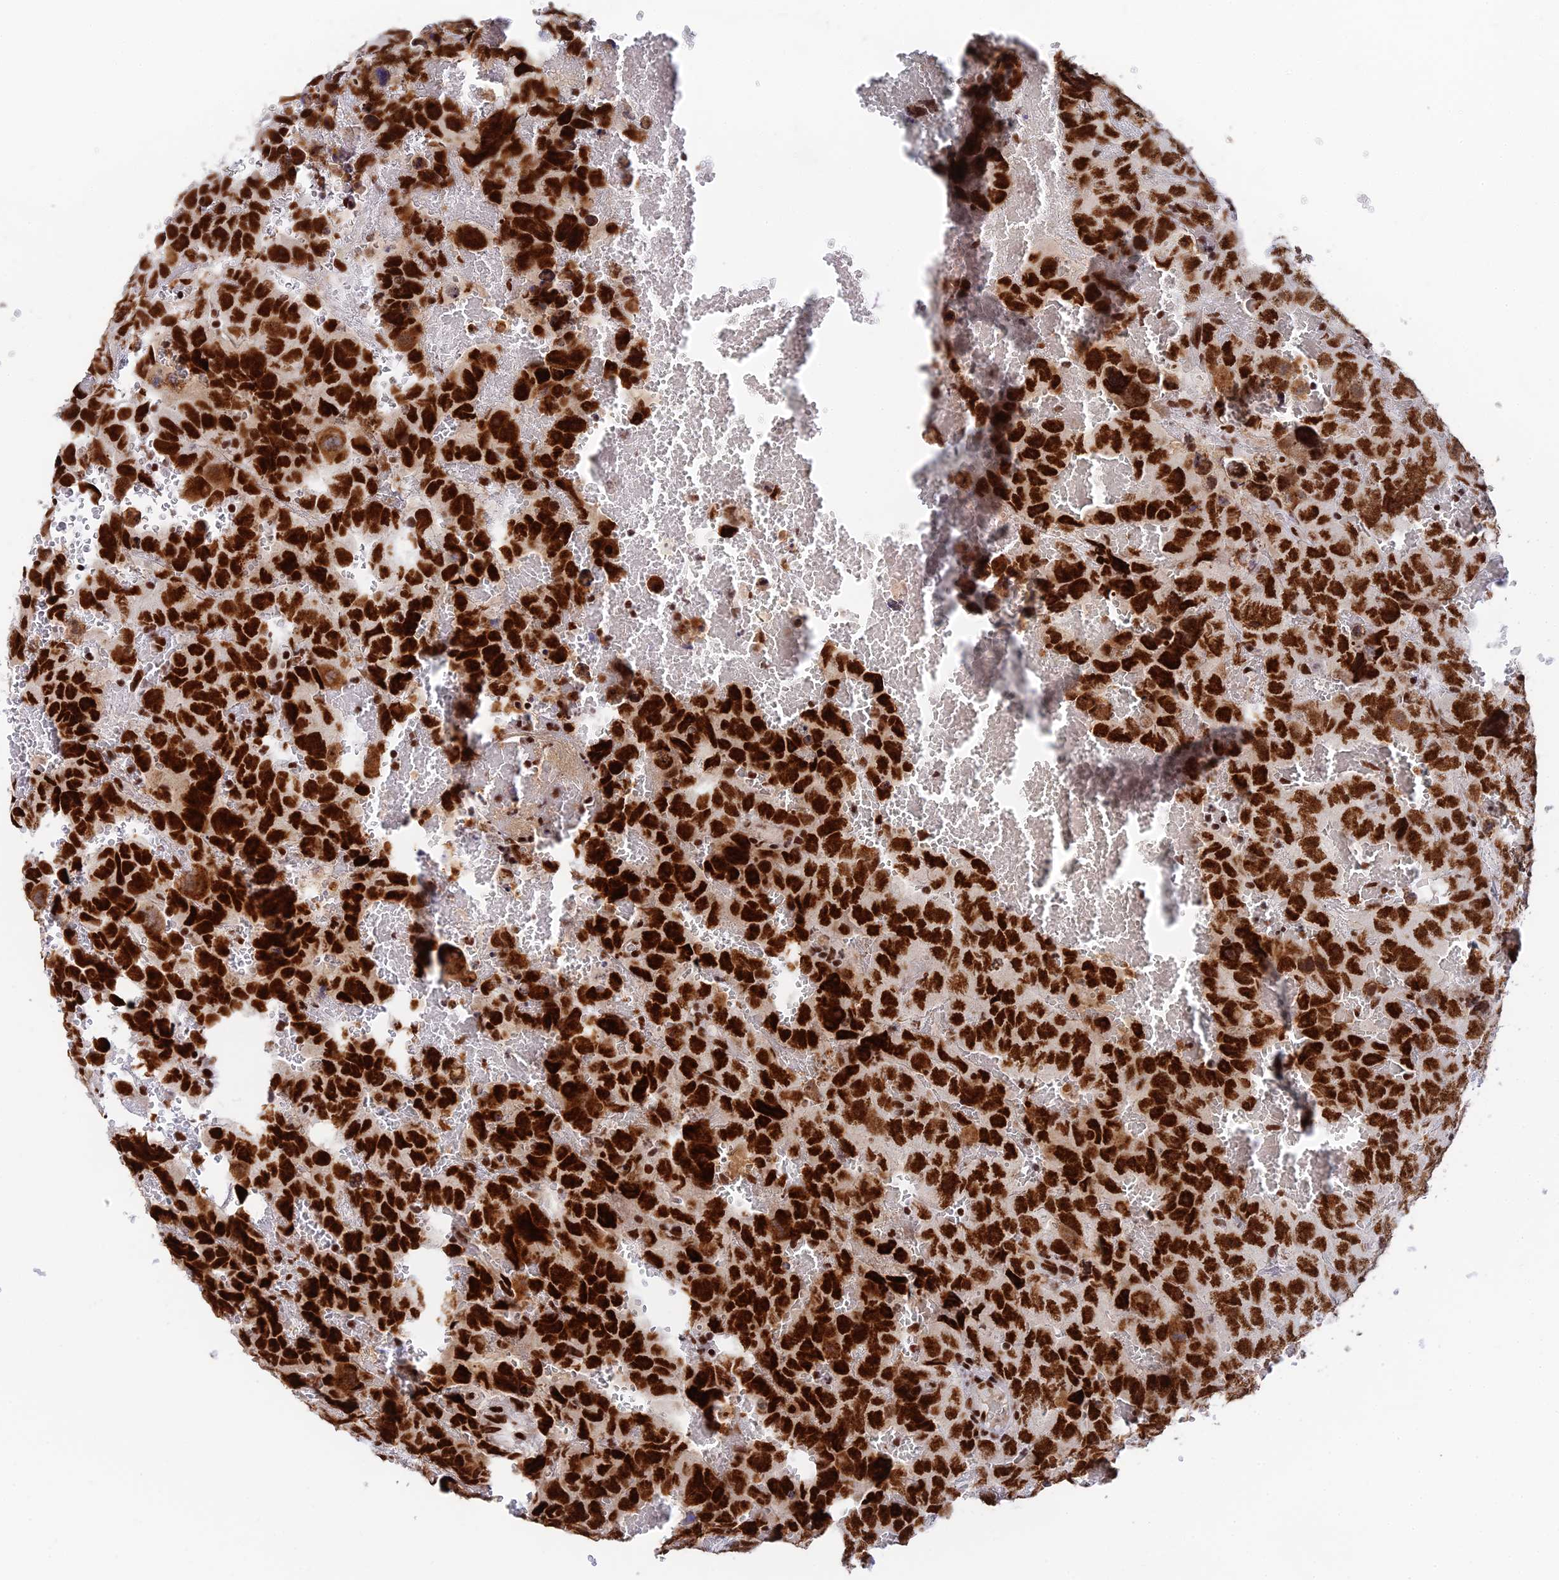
{"staining": {"intensity": "strong", "quantity": ">75%", "location": "nuclear"}, "tissue": "testis cancer", "cell_type": "Tumor cells", "image_type": "cancer", "snomed": [{"axis": "morphology", "description": "Carcinoma, Embryonal, NOS"}, {"axis": "topography", "description": "Testis"}], "caption": "The photomicrograph displays staining of testis embryonal carcinoma, revealing strong nuclear protein staining (brown color) within tumor cells.", "gene": "USP22", "patient": {"sex": "male", "age": 45}}